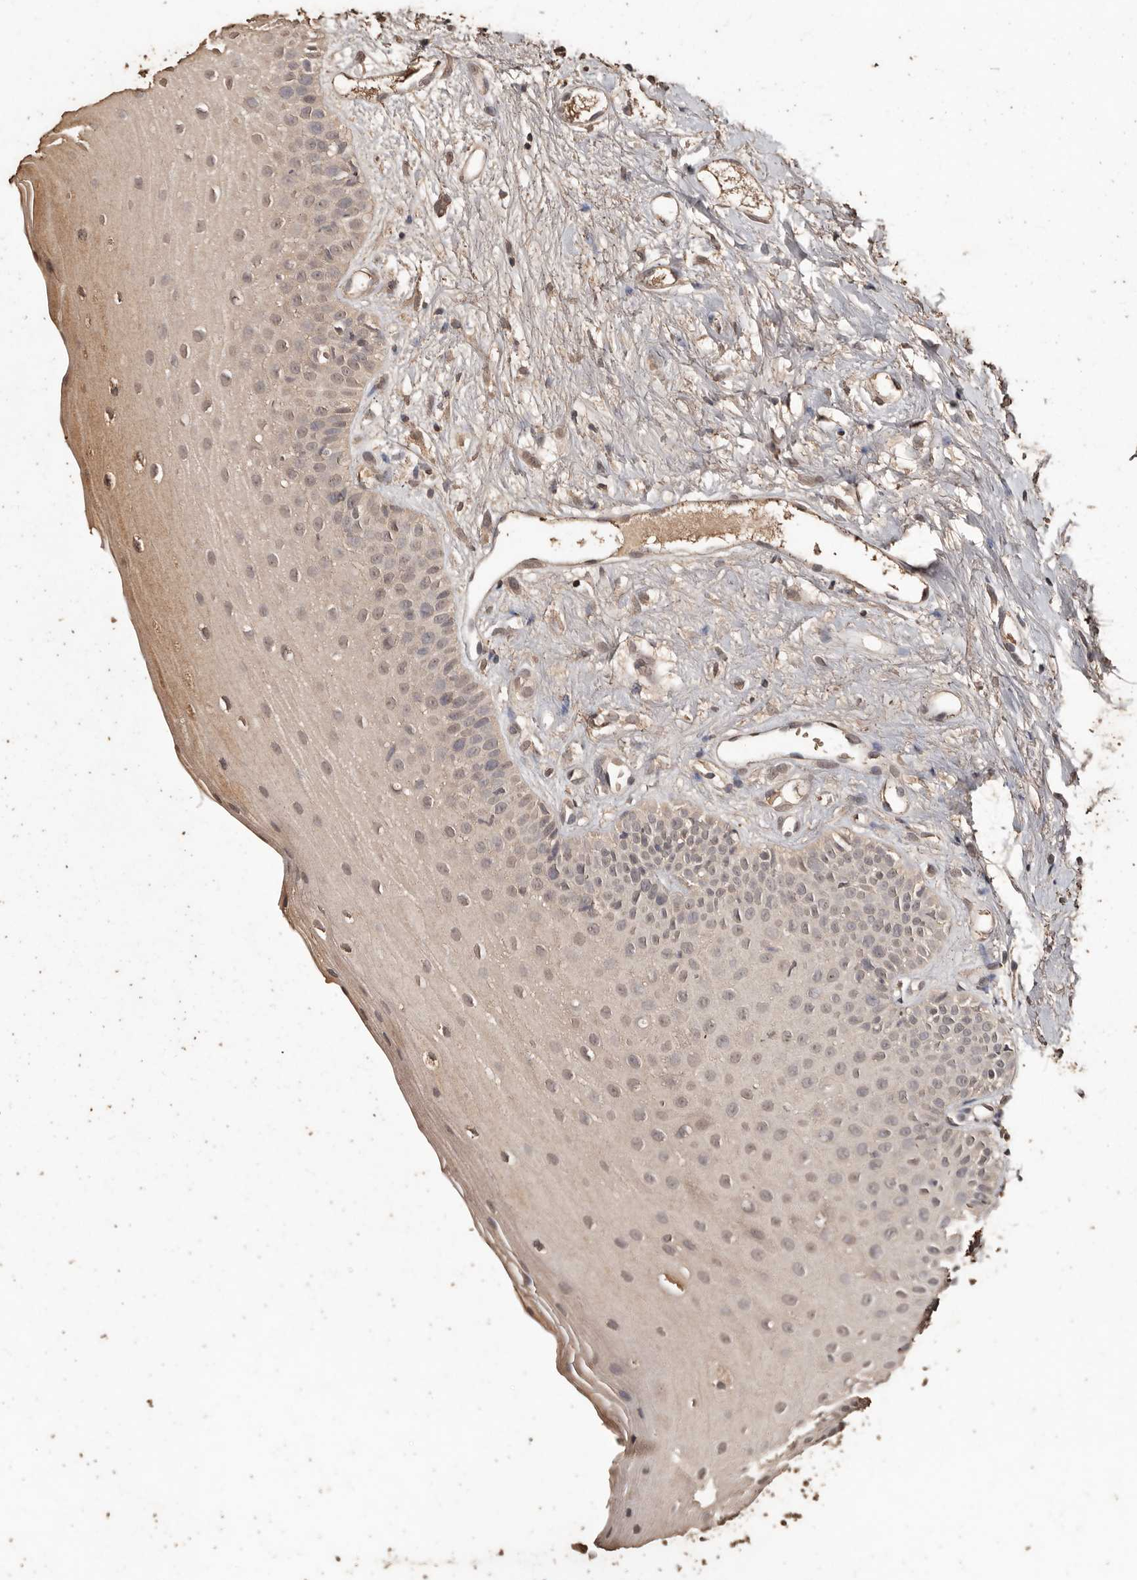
{"staining": {"intensity": "weak", "quantity": ">75%", "location": "cytoplasmic/membranous,nuclear"}, "tissue": "oral mucosa", "cell_type": "Squamous epithelial cells", "image_type": "normal", "snomed": [{"axis": "morphology", "description": "Normal tissue, NOS"}, {"axis": "topography", "description": "Oral tissue"}], "caption": "High-magnification brightfield microscopy of unremarkable oral mucosa stained with DAB (brown) and counterstained with hematoxylin (blue). squamous epithelial cells exhibit weak cytoplasmic/membranous,nuclear expression is present in about>75% of cells.", "gene": "PKDCC", "patient": {"sex": "female", "age": 63}}